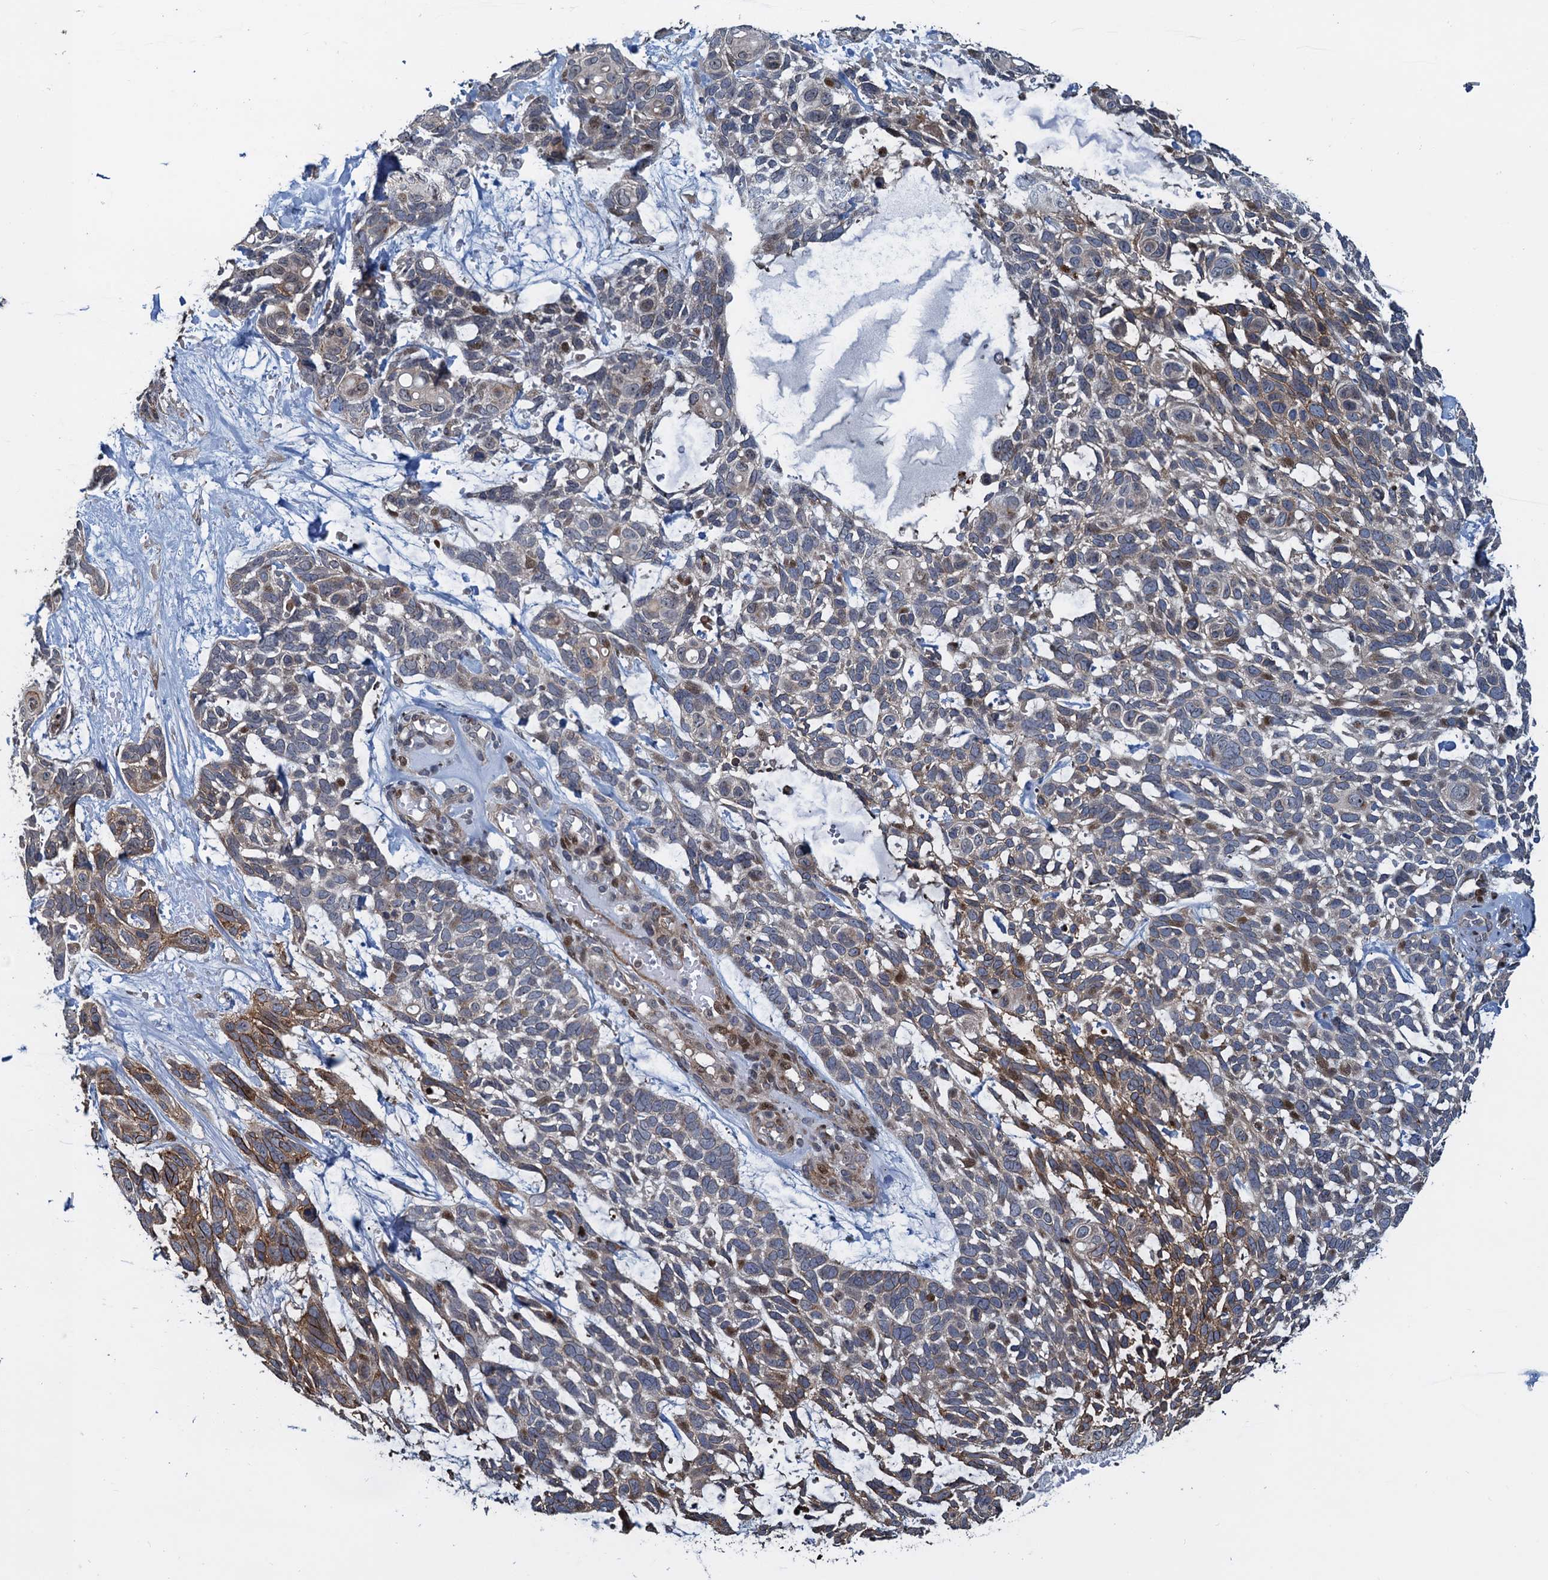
{"staining": {"intensity": "moderate", "quantity": "<25%", "location": "cytoplasmic/membranous,nuclear"}, "tissue": "skin cancer", "cell_type": "Tumor cells", "image_type": "cancer", "snomed": [{"axis": "morphology", "description": "Basal cell carcinoma"}, {"axis": "topography", "description": "Skin"}], "caption": "Basal cell carcinoma (skin) stained for a protein (brown) displays moderate cytoplasmic/membranous and nuclear positive positivity in approximately <25% of tumor cells.", "gene": "ATOSA", "patient": {"sex": "male", "age": 88}}